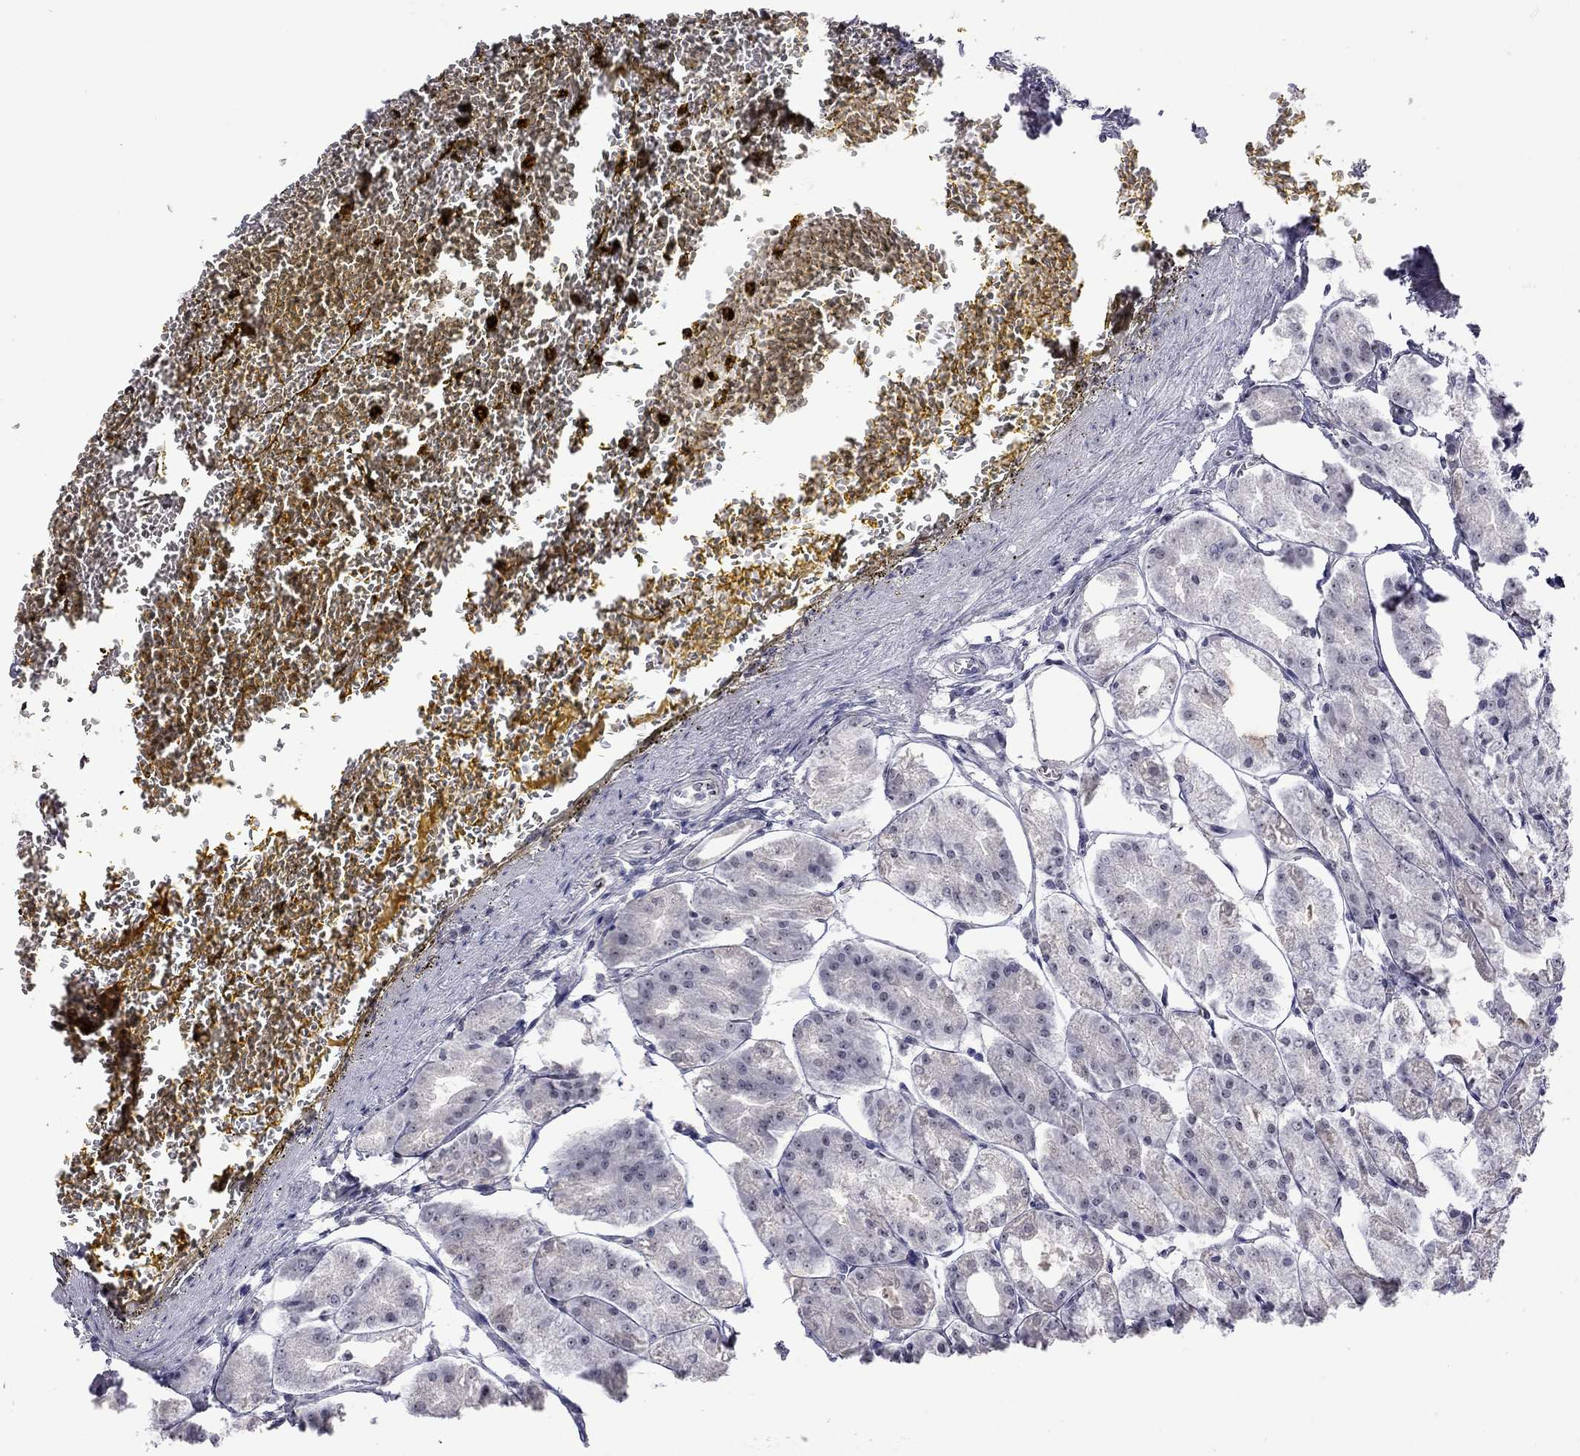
{"staining": {"intensity": "weak", "quantity": "<25%", "location": "cytoplasmic/membranous"}, "tissue": "stomach", "cell_type": "Glandular cells", "image_type": "normal", "snomed": [{"axis": "morphology", "description": "Normal tissue, NOS"}, {"axis": "topography", "description": "Stomach, lower"}], "caption": "DAB immunohistochemical staining of benign stomach demonstrates no significant positivity in glandular cells. Brightfield microscopy of immunohistochemistry (IHC) stained with DAB (3,3'-diaminobenzidine) (brown) and hematoxylin (blue), captured at high magnification.", "gene": "GSG1L", "patient": {"sex": "male", "age": 71}}